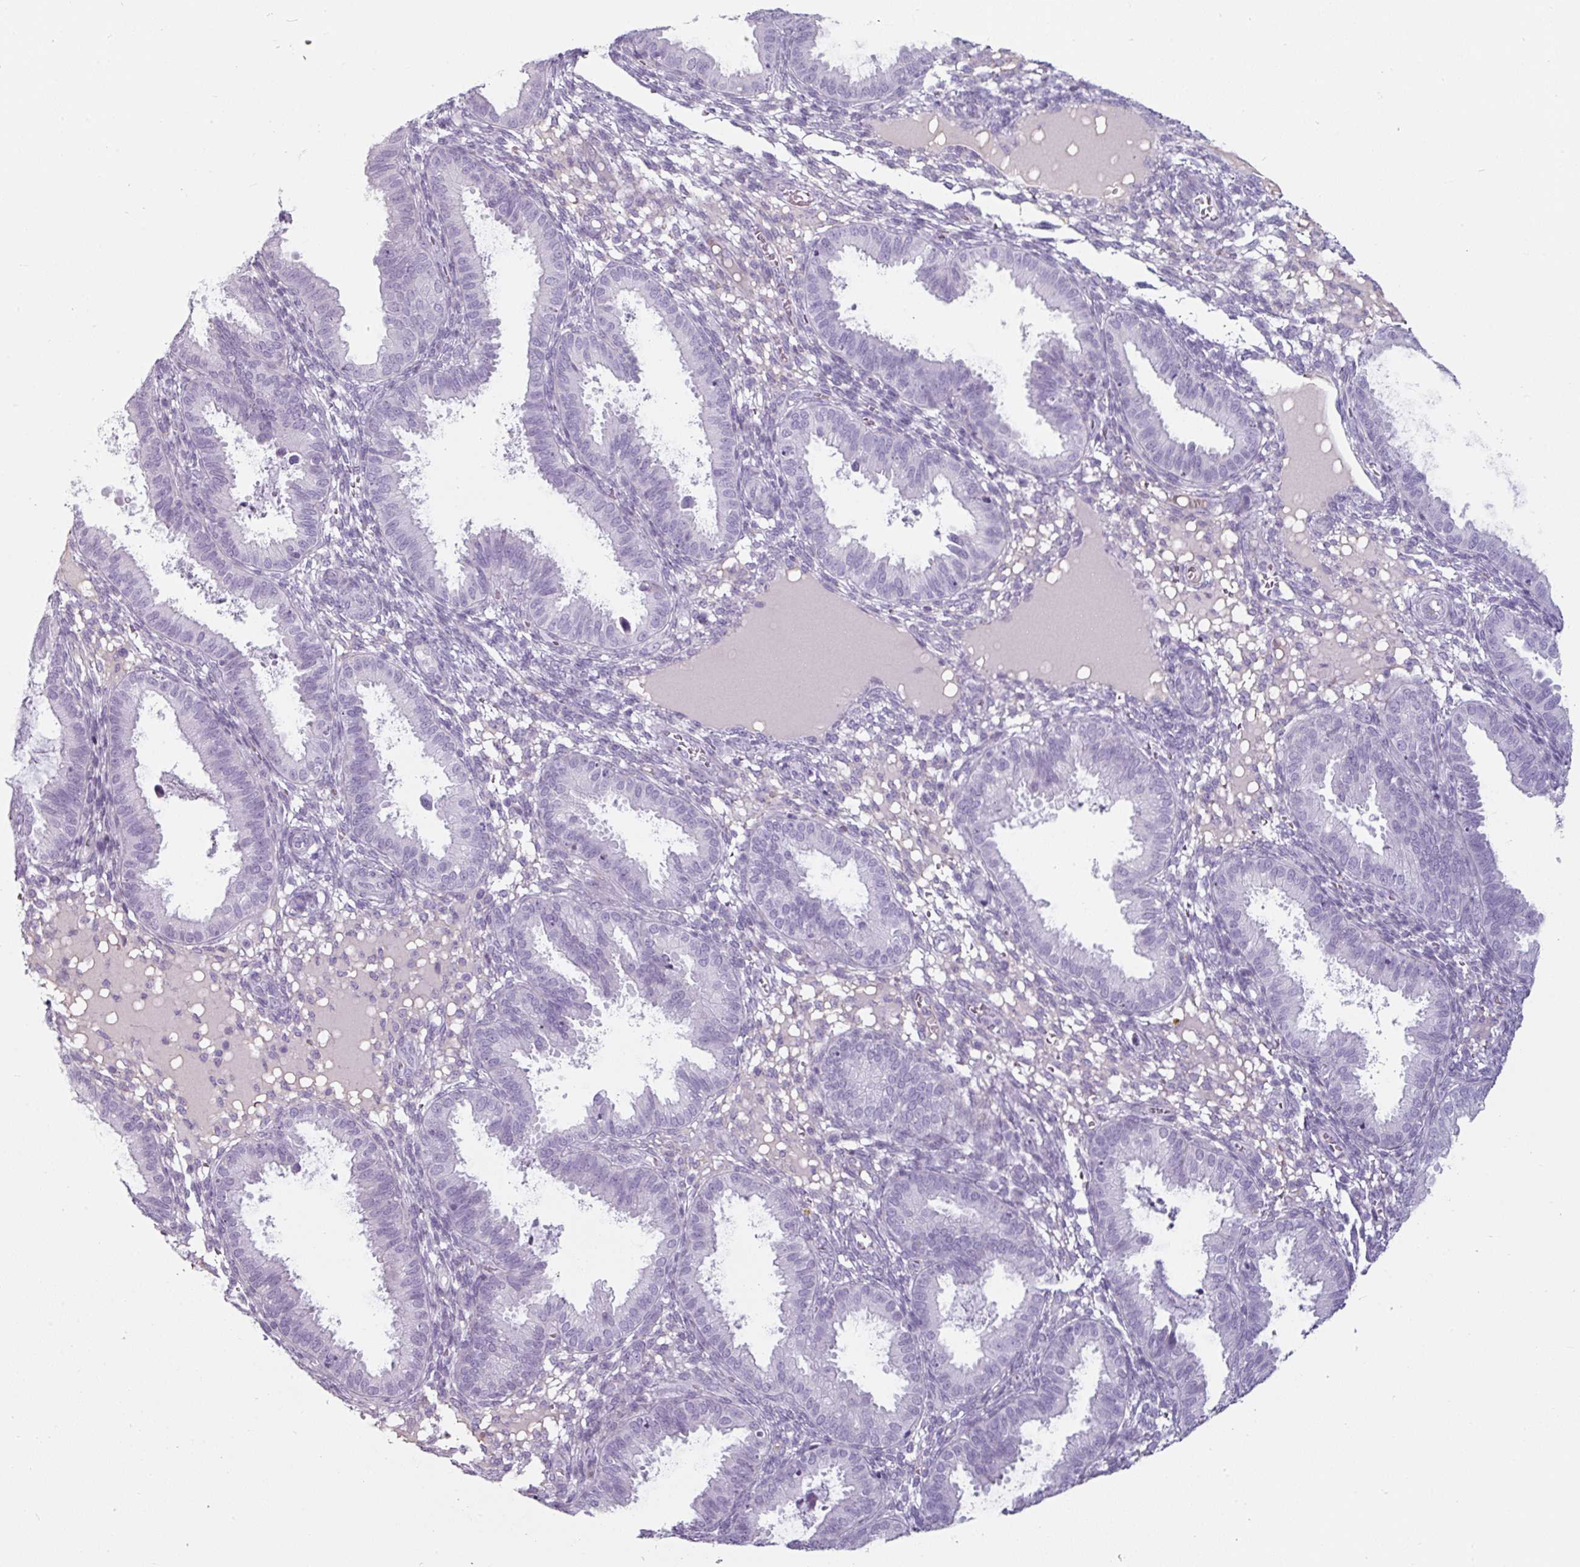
{"staining": {"intensity": "negative", "quantity": "none", "location": "none"}, "tissue": "endometrium", "cell_type": "Cells in endometrial stroma", "image_type": "normal", "snomed": [{"axis": "morphology", "description": "Normal tissue, NOS"}, {"axis": "topography", "description": "Endometrium"}], "caption": "This is a image of immunohistochemistry (IHC) staining of benign endometrium, which shows no positivity in cells in endometrial stroma.", "gene": "CLCA1", "patient": {"sex": "female", "age": 33}}